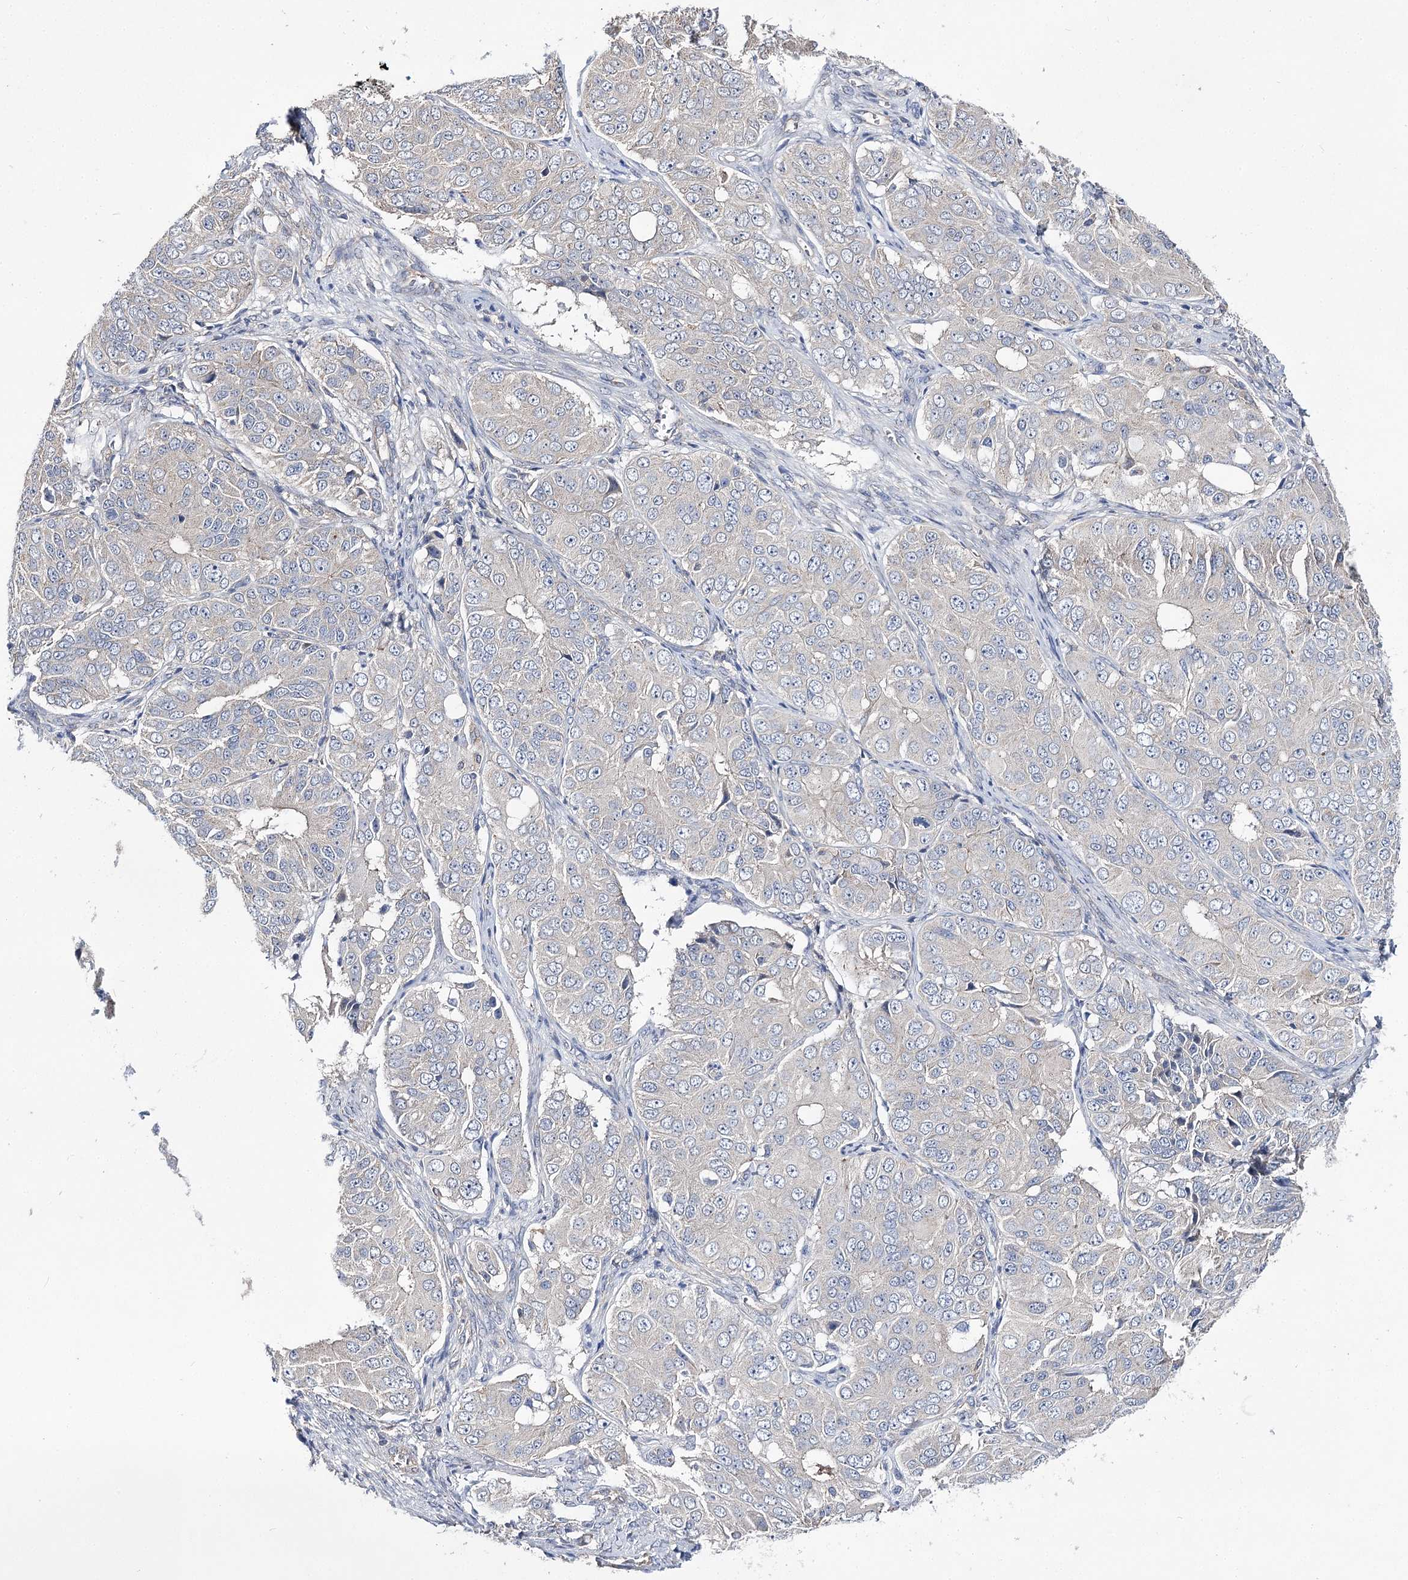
{"staining": {"intensity": "negative", "quantity": "none", "location": "none"}, "tissue": "ovarian cancer", "cell_type": "Tumor cells", "image_type": "cancer", "snomed": [{"axis": "morphology", "description": "Carcinoma, endometroid"}, {"axis": "topography", "description": "Ovary"}], "caption": "DAB (3,3'-diaminobenzidine) immunohistochemical staining of ovarian cancer (endometroid carcinoma) shows no significant expression in tumor cells.", "gene": "AURKC", "patient": {"sex": "female", "age": 51}}